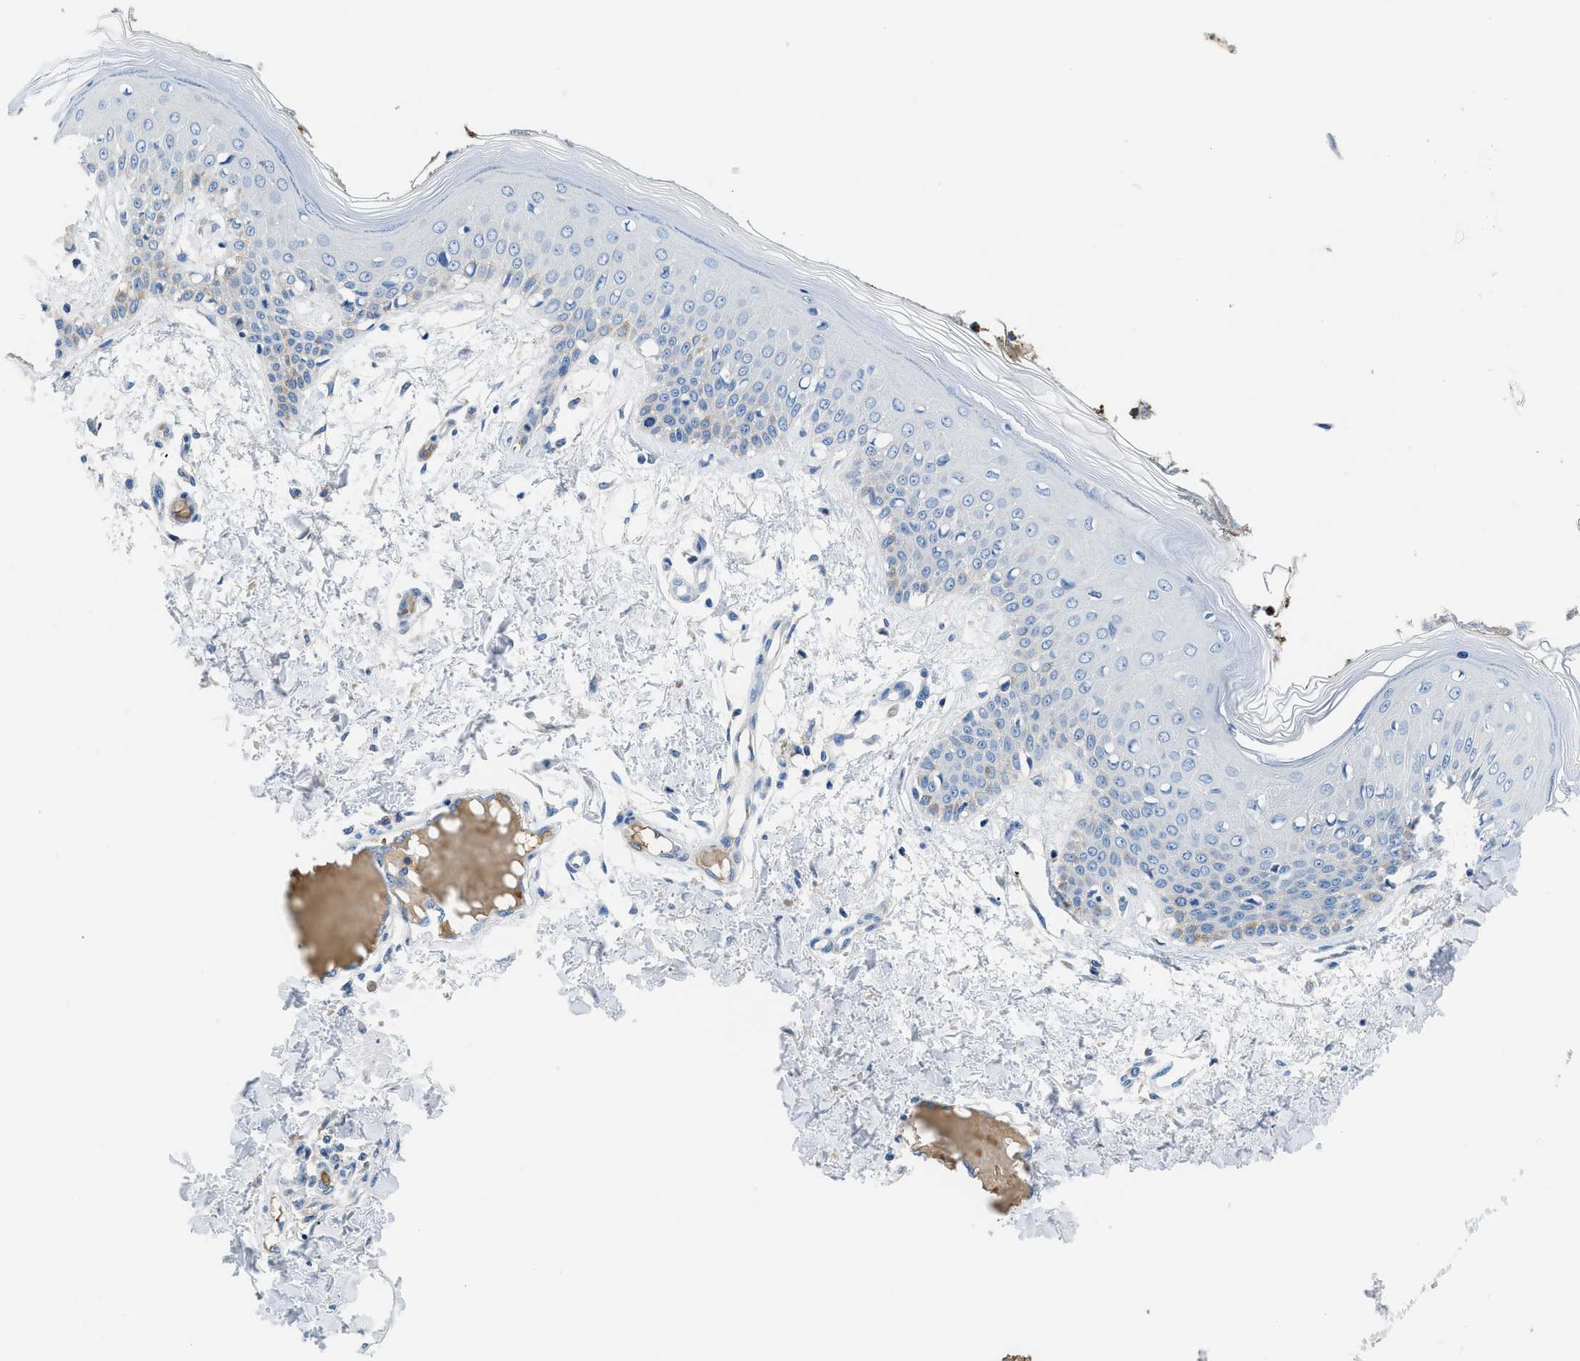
{"staining": {"intensity": "negative", "quantity": "none", "location": "none"}, "tissue": "skin", "cell_type": "Fibroblasts", "image_type": "normal", "snomed": [{"axis": "morphology", "description": "Normal tissue, NOS"}, {"axis": "topography", "description": "Skin"}], "caption": "Immunohistochemical staining of unremarkable human skin displays no significant expression in fibroblasts.", "gene": "NEB", "patient": {"sex": "male", "age": 53}}